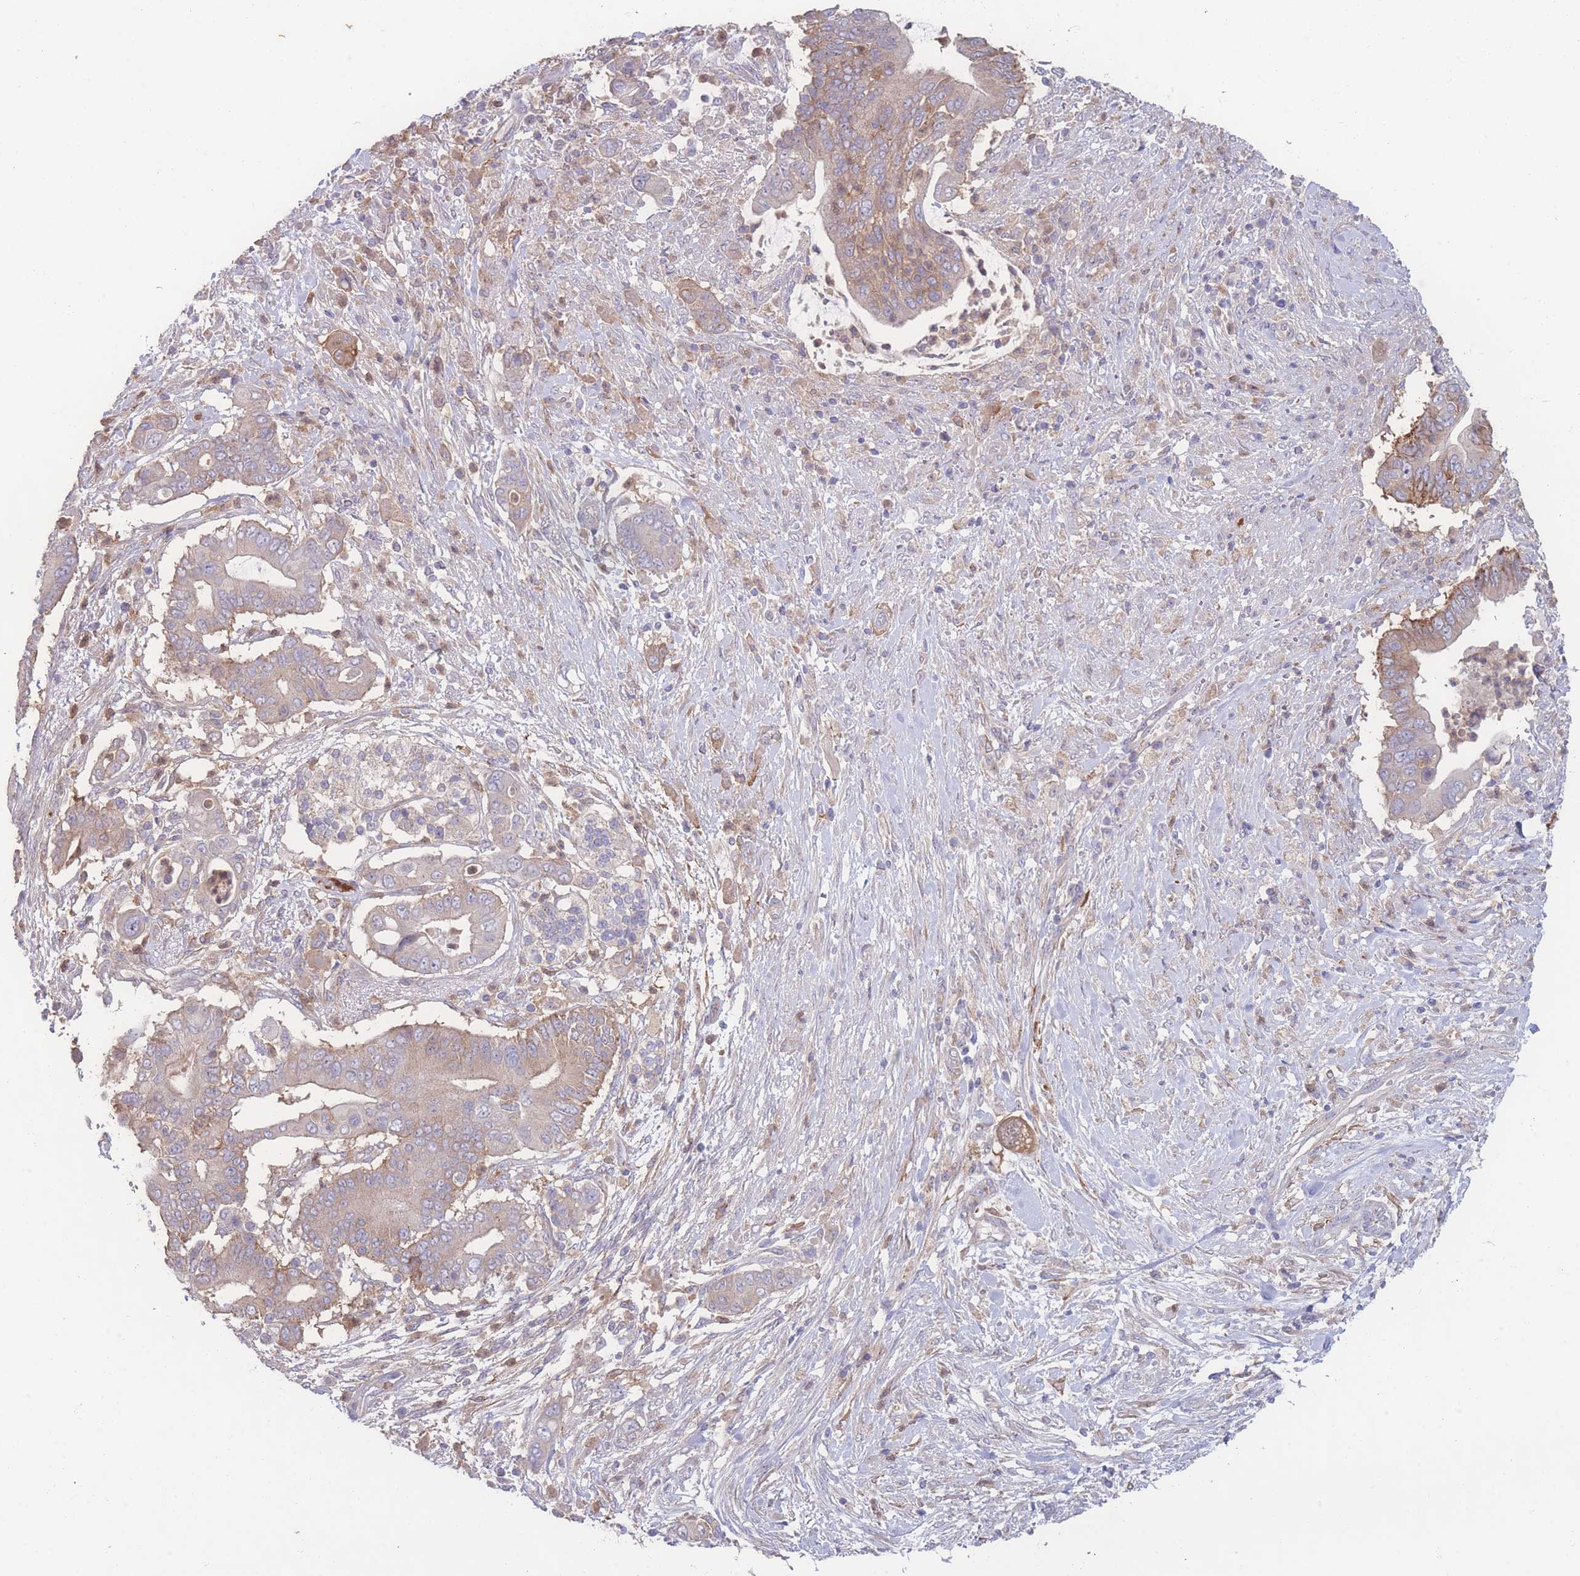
{"staining": {"intensity": "moderate", "quantity": "<25%", "location": "cytoplasmic/membranous"}, "tissue": "pancreatic cancer", "cell_type": "Tumor cells", "image_type": "cancer", "snomed": [{"axis": "morphology", "description": "Adenocarcinoma, NOS"}, {"axis": "topography", "description": "Pancreas"}], "caption": "Immunohistochemistry (IHC) histopathology image of human pancreatic adenocarcinoma stained for a protein (brown), which demonstrates low levels of moderate cytoplasmic/membranous expression in about <25% of tumor cells.", "gene": "STEAP3", "patient": {"sex": "male", "age": 68}}